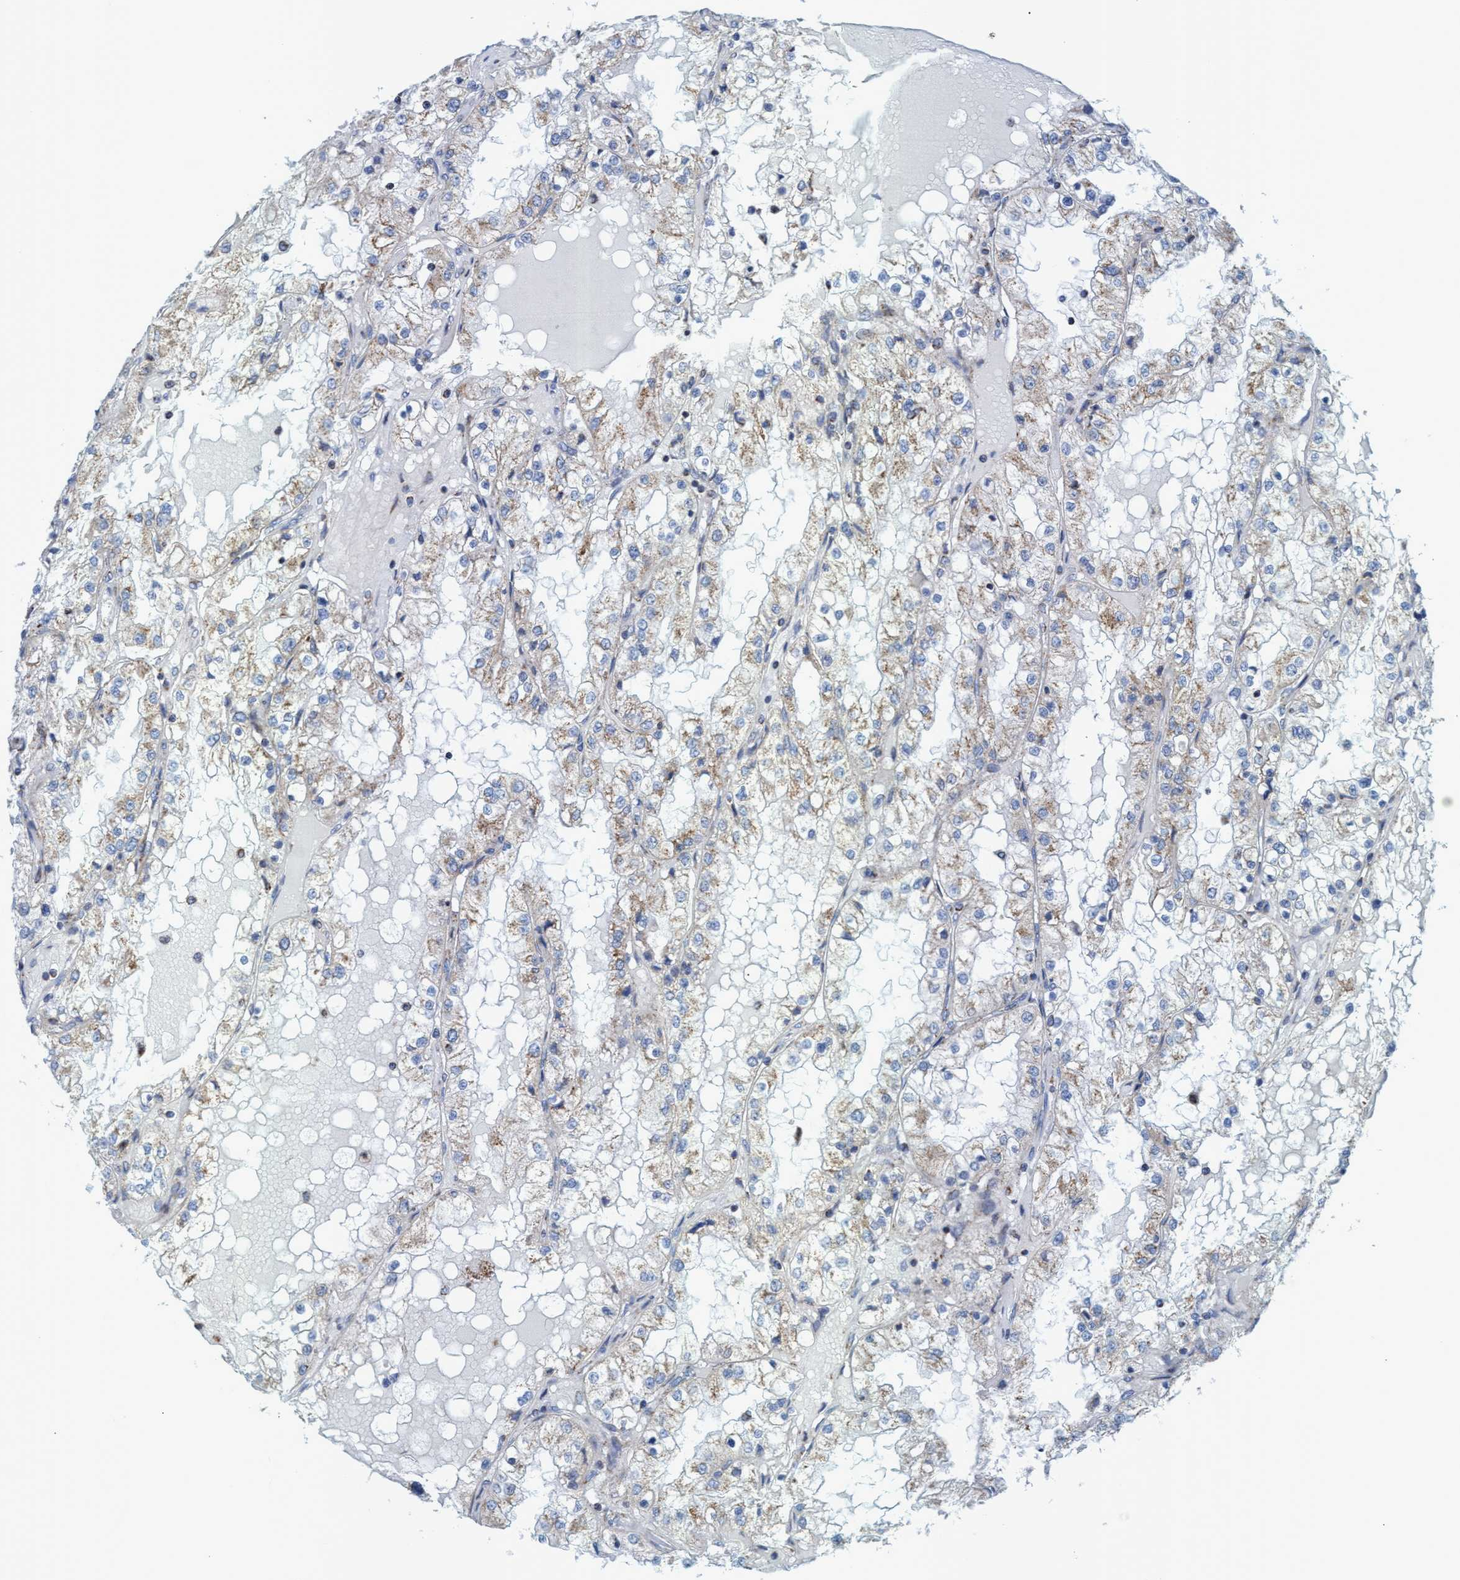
{"staining": {"intensity": "moderate", "quantity": "<25%", "location": "cytoplasmic/membranous"}, "tissue": "renal cancer", "cell_type": "Tumor cells", "image_type": "cancer", "snomed": [{"axis": "morphology", "description": "Adenocarcinoma, NOS"}, {"axis": "topography", "description": "Kidney"}], "caption": "Renal cancer stained with a brown dye demonstrates moderate cytoplasmic/membranous positive positivity in about <25% of tumor cells.", "gene": "GGA3", "patient": {"sex": "male", "age": 68}}